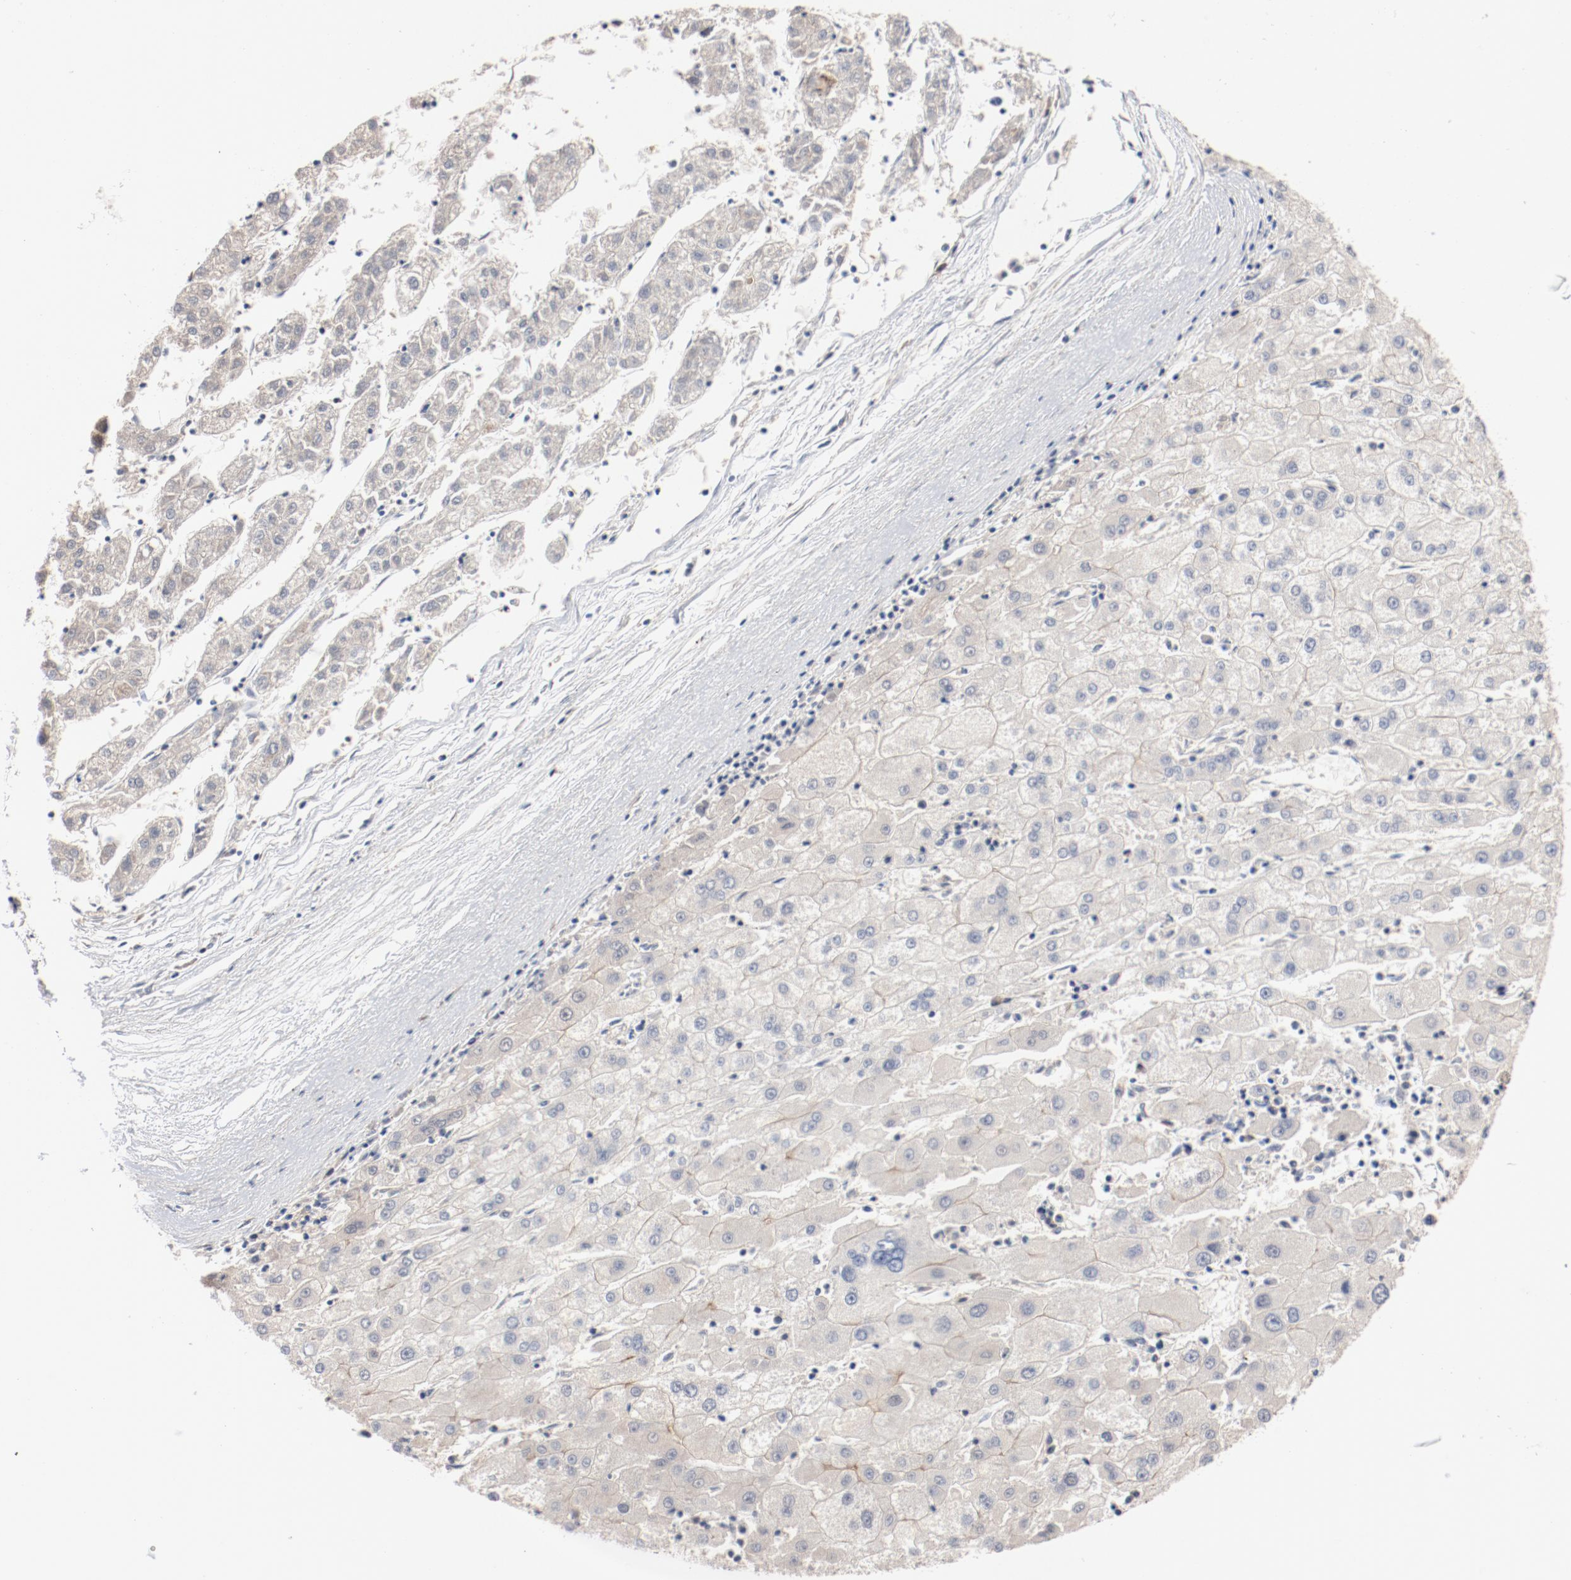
{"staining": {"intensity": "negative", "quantity": "none", "location": "none"}, "tissue": "liver cancer", "cell_type": "Tumor cells", "image_type": "cancer", "snomed": [{"axis": "morphology", "description": "Carcinoma, Hepatocellular, NOS"}, {"axis": "topography", "description": "Liver"}], "caption": "High magnification brightfield microscopy of hepatocellular carcinoma (liver) stained with DAB (brown) and counterstained with hematoxylin (blue): tumor cells show no significant staining.", "gene": "PITPNM2", "patient": {"sex": "male", "age": 72}}